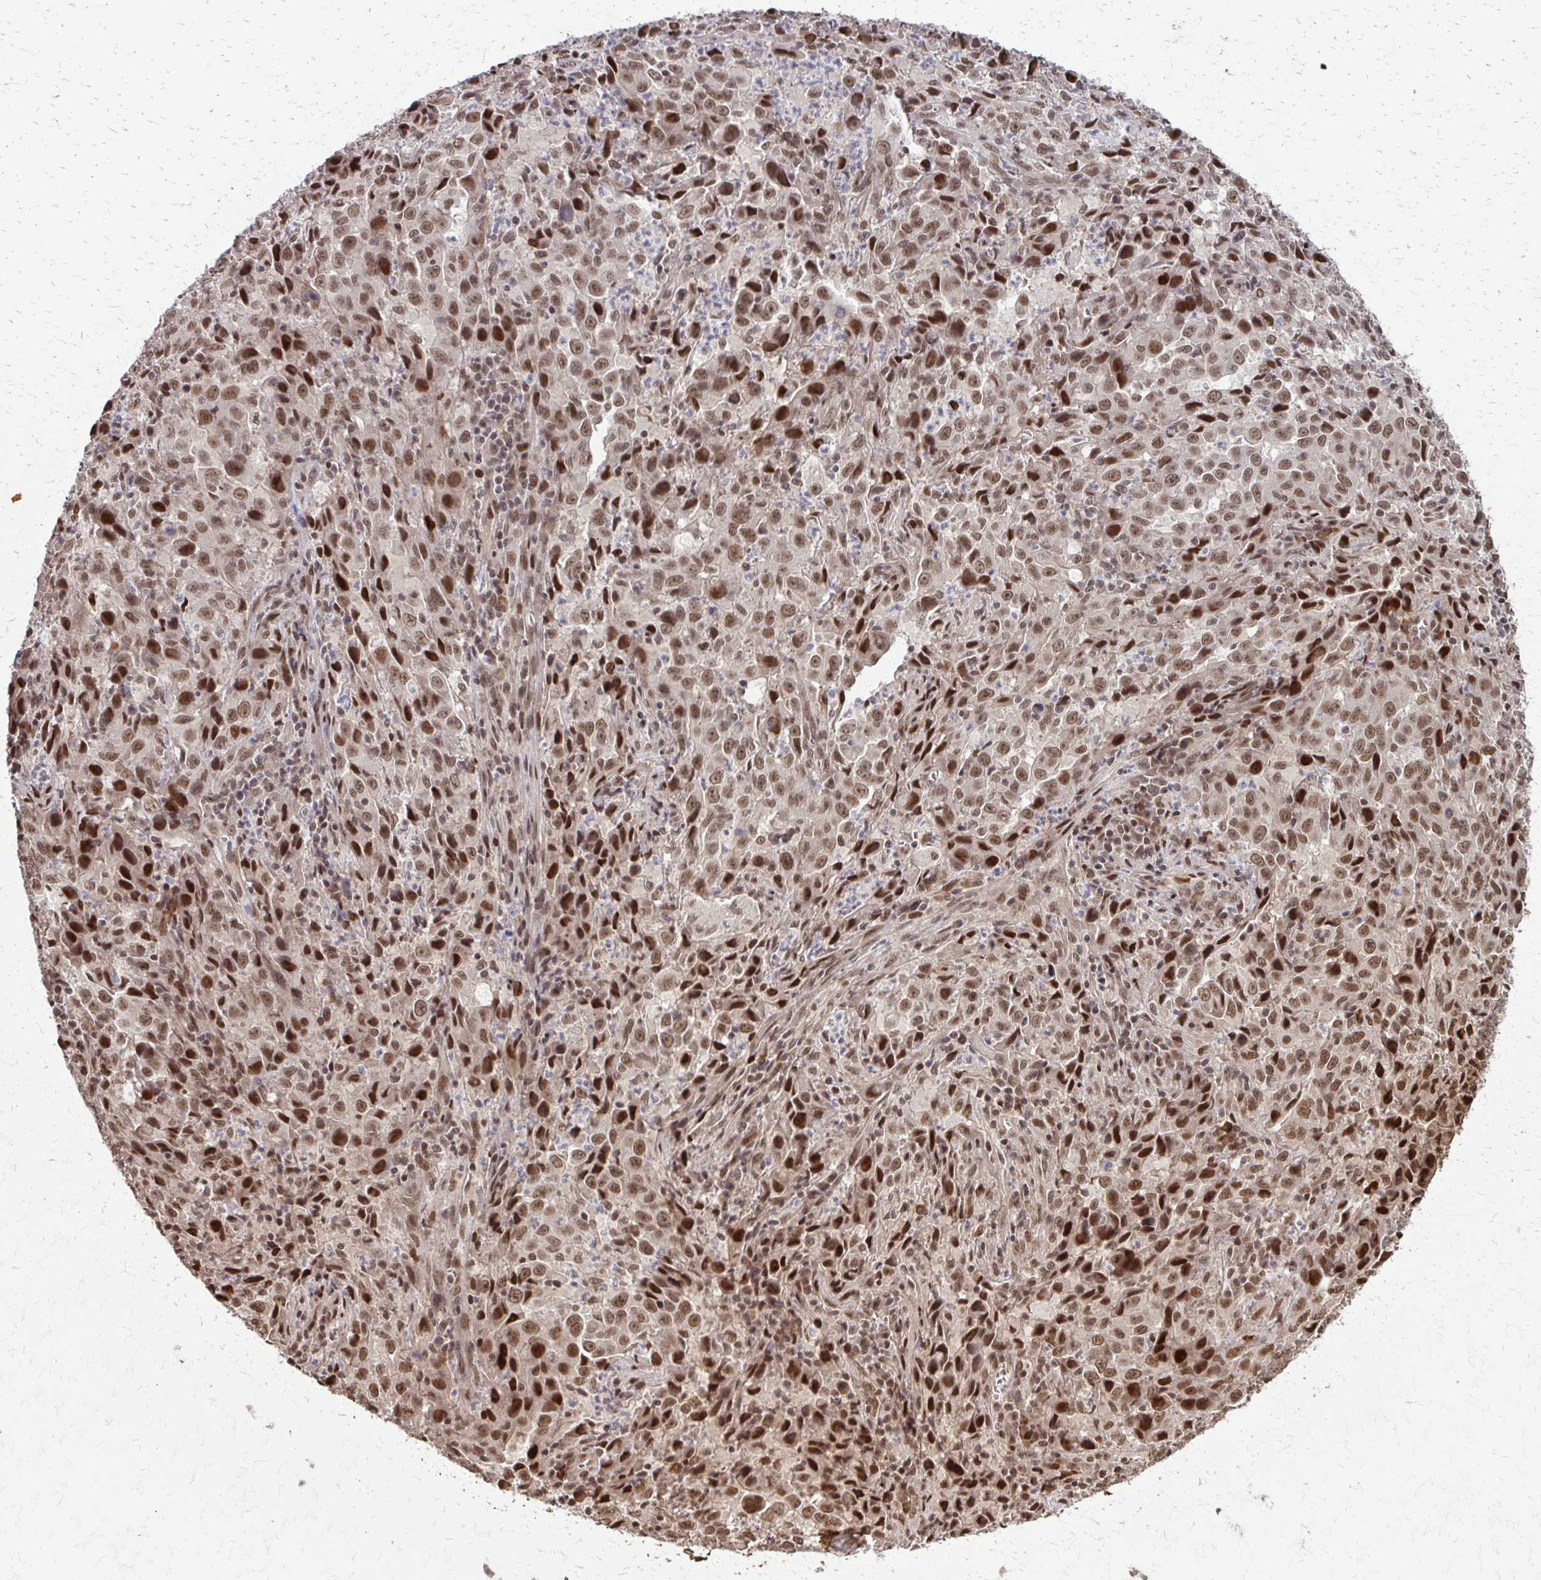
{"staining": {"intensity": "moderate", "quantity": ">75%", "location": "nuclear"}, "tissue": "lung cancer", "cell_type": "Tumor cells", "image_type": "cancer", "snomed": [{"axis": "morphology", "description": "Adenocarcinoma, NOS"}, {"axis": "topography", "description": "Lung"}], "caption": "DAB (3,3'-diaminobenzidine) immunohistochemical staining of adenocarcinoma (lung) reveals moderate nuclear protein positivity in about >75% of tumor cells.", "gene": "SS18", "patient": {"sex": "male", "age": 67}}